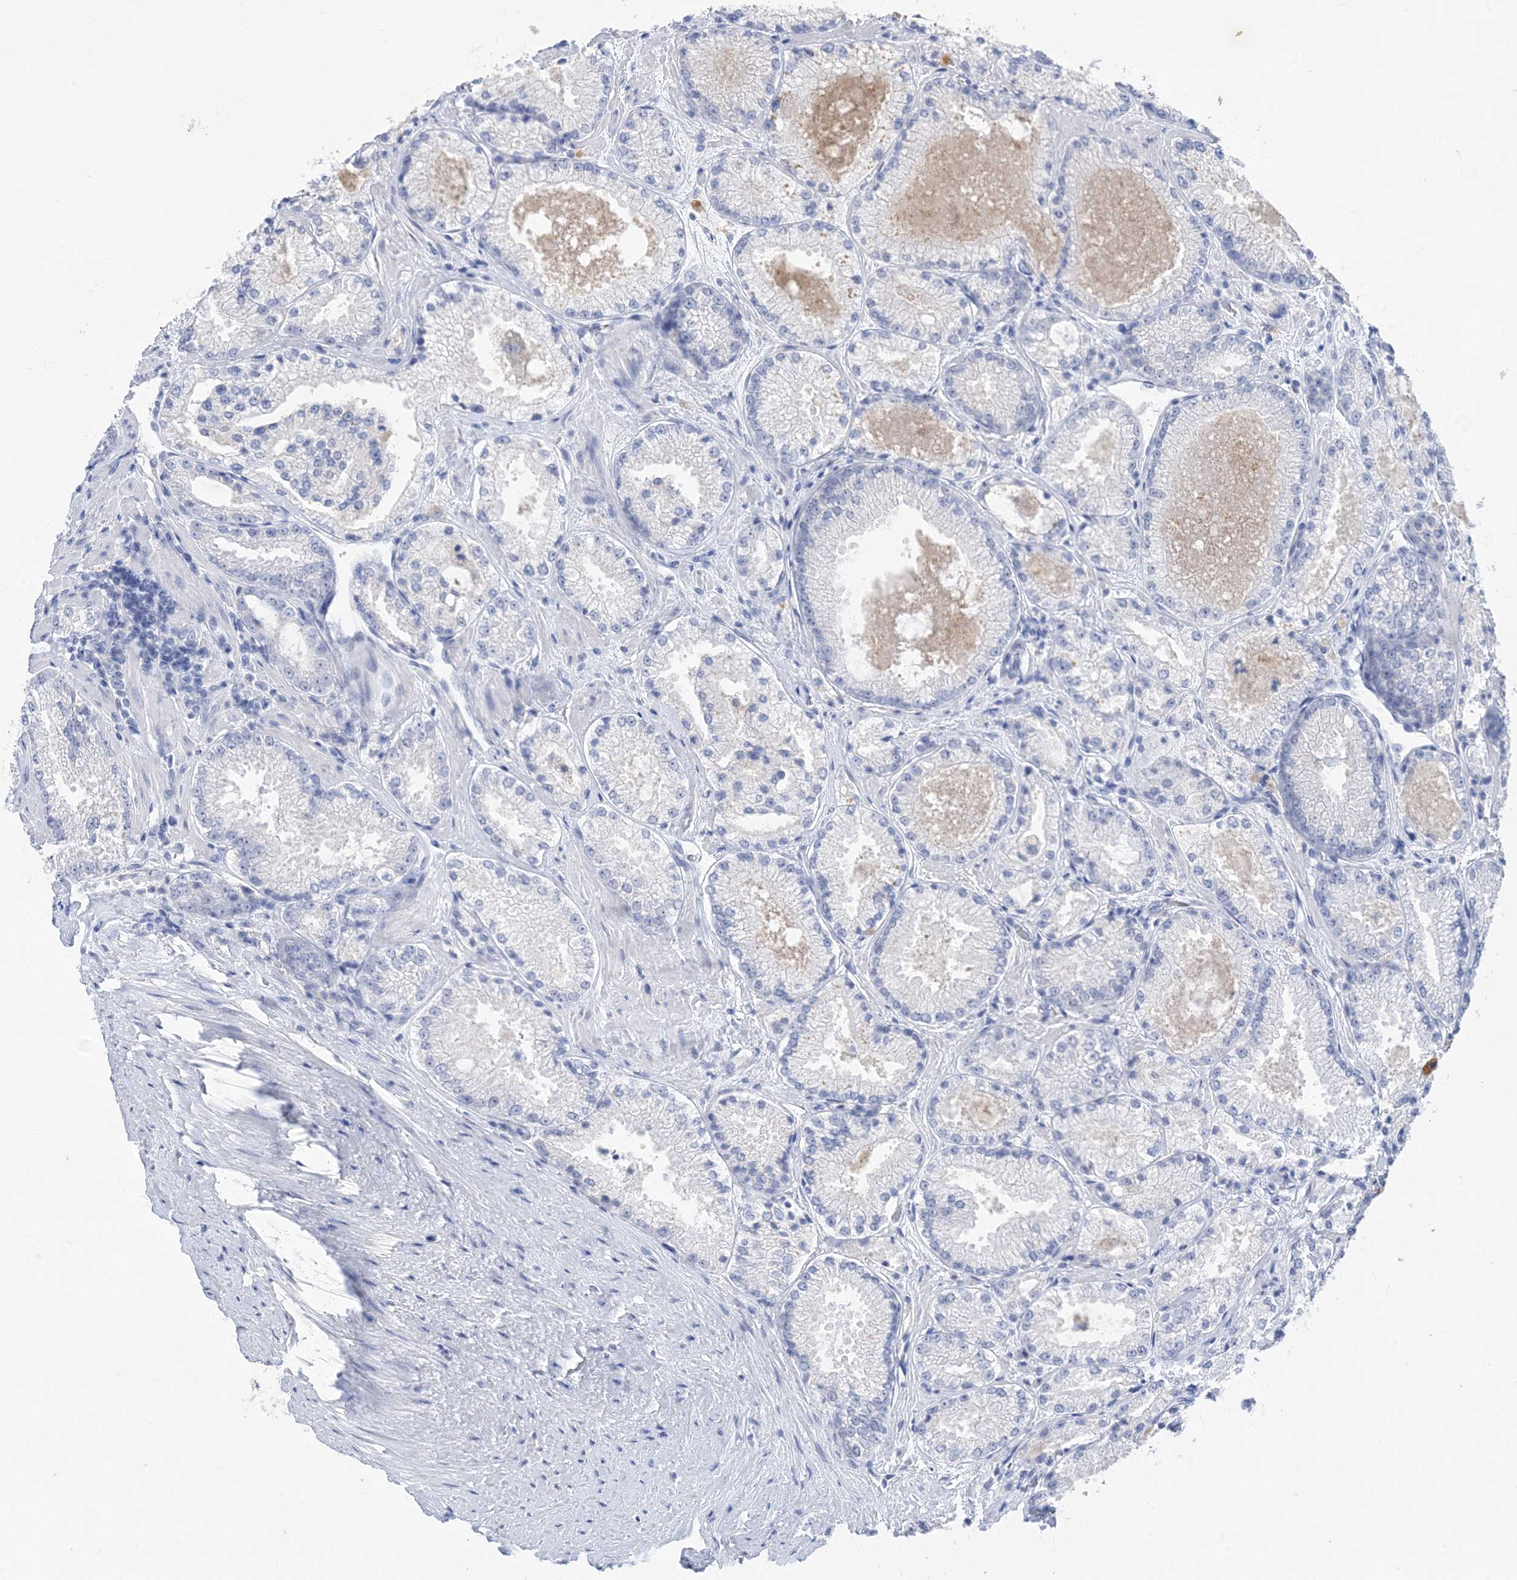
{"staining": {"intensity": "negative", "quantity": "none", "location": "none"}, "tissue": "prostate cancer", "cell_type": "Tumor cells", "image_type": "cancer", "snomed": [{"axis": "morphology", "description": "Adenocarcinoma, High grade"}, {"axis": "topography", "description": "Prostate"}], "caption": "Immunohistochemistry (IHC) of high-grade adenocarcinoma (prostate) demonstrates no positivity in tumor cells. (DAB (3,3'-diaminobenzidine) IHC, high magnification).", "gene": "SH3YL1", "patient": {"sex": "male", "age": 73}}